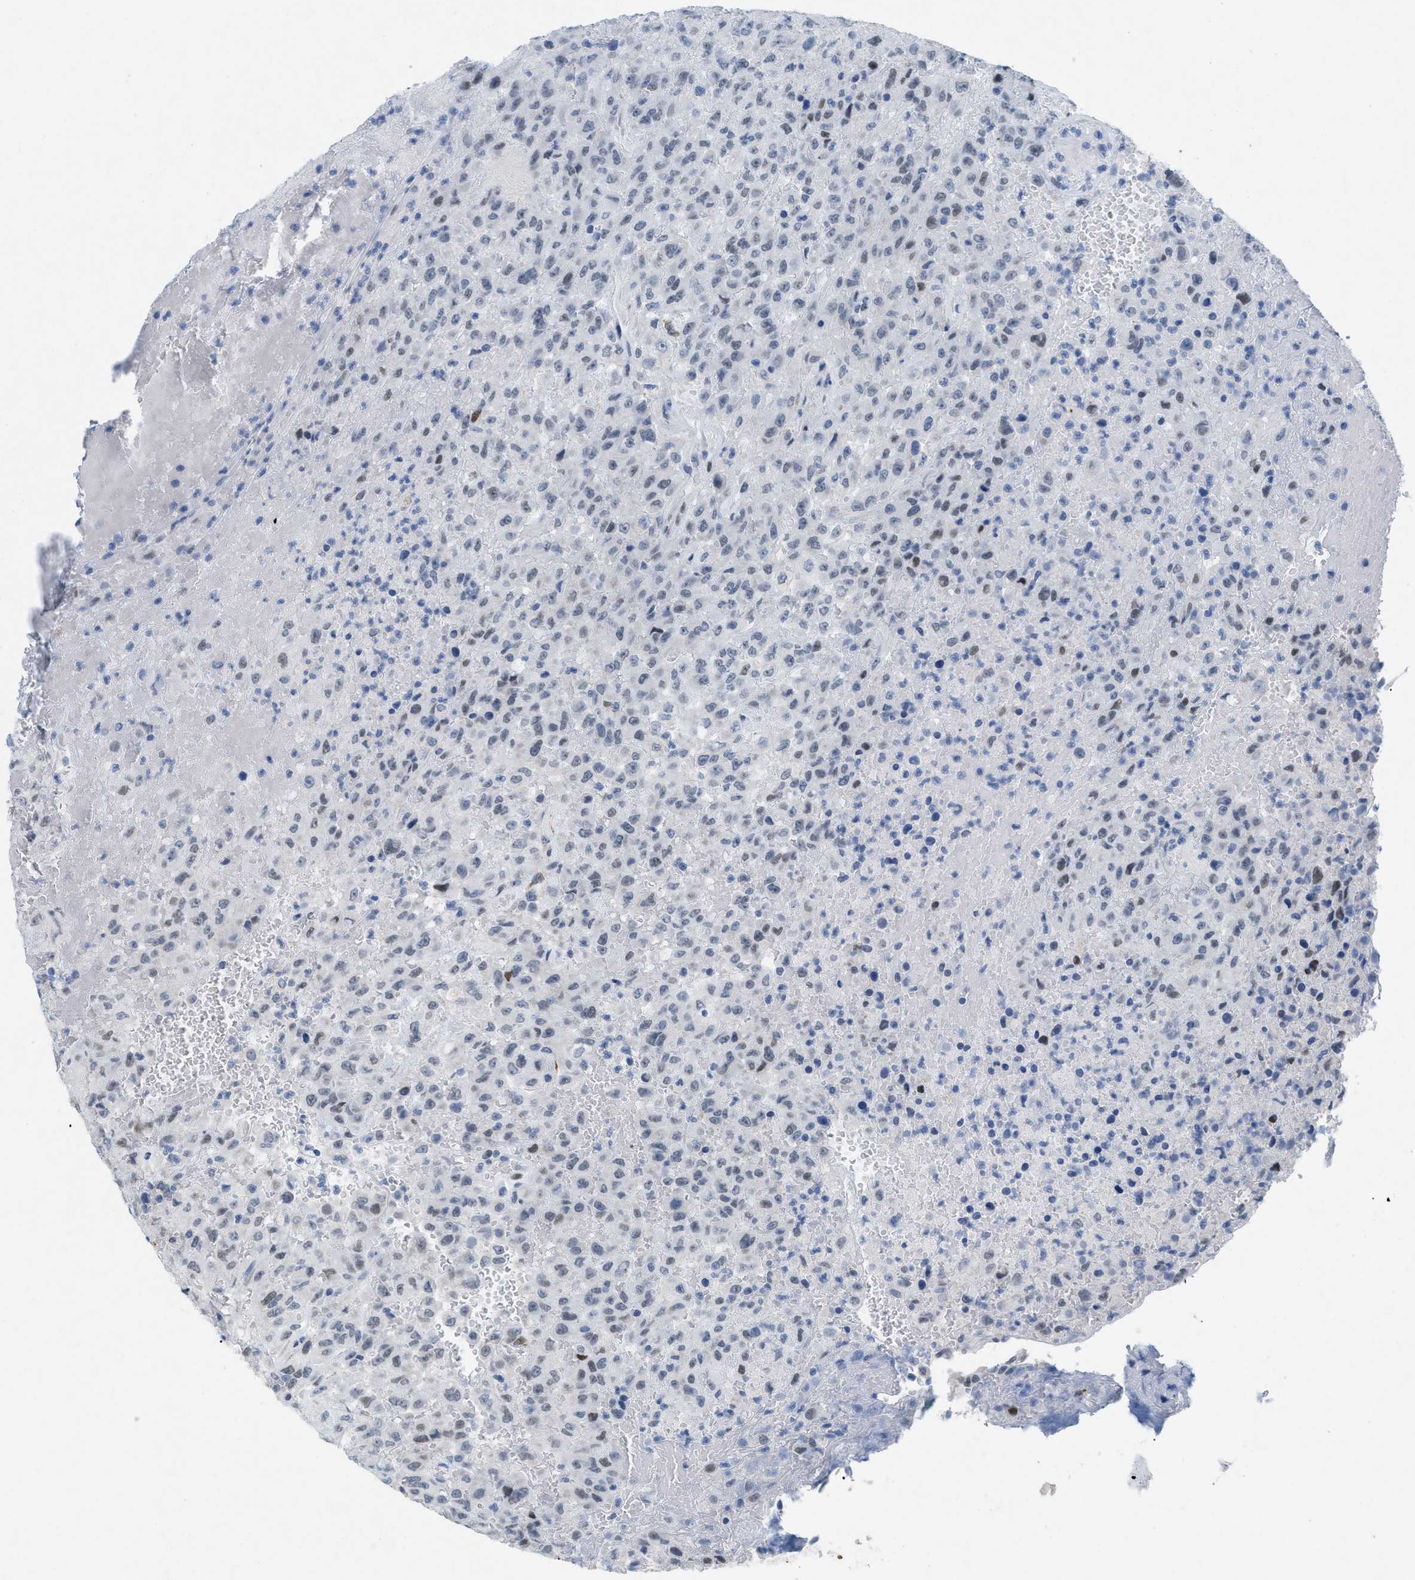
{"staining": {"intensity": "negative", "quantity": "none", "location": "none"}, "tissue": "urothelial cancer", "cell_type": "Tumor cells", "image_type": "cancer", "snomed": [{"axis": "morphology", "description": "Urothelial carcinoma, High grade"}, {"axis": "topography", "description": "Urinary bladder"}], "caption": "A high-resolution micrograph shows immunohistochemistry (IHC) staining of urothelial carcinoma (high-grade), which demonstrates no significant positivity in tumor cells.", "gene": "TASOR", "patient": {"sex": "male", "age": 46}}